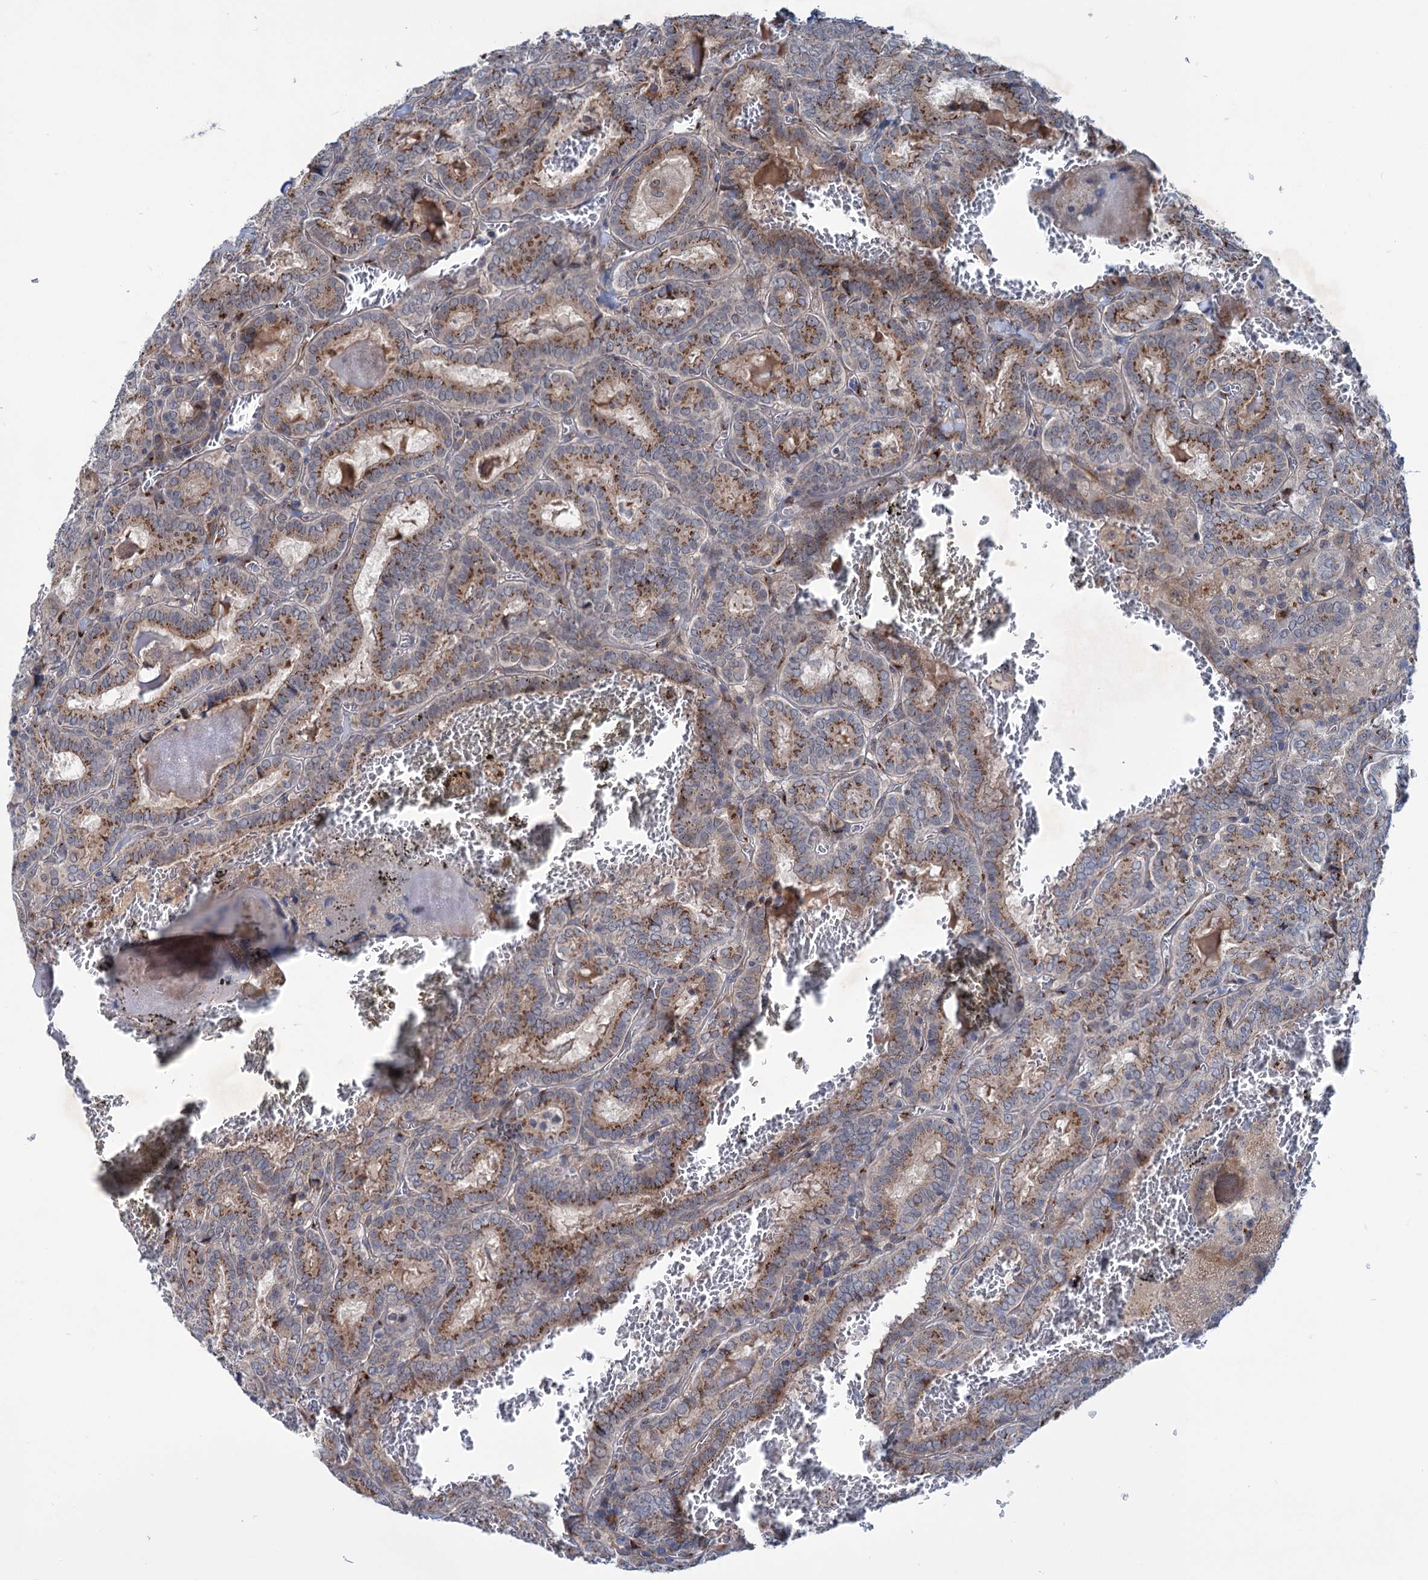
{"staining": {"intensity": "moderate", "quantity": ">75%", "location": "cytoplasmic/membranous"}, "tissue": "thyroid cancer", "cell_type": "Tumor cells", "image_type": "cancer", "snomed": [{"axis": "morphology", "description": "Papillary adenocarcinoma, NOS"}, {"axis": "topography", "description": "Thyroid gland"}], "caption": "This is an image of immunohistochemistry (IHC) staining of thyroid papillary adenocarcinoma, which shows moderate expression in the cytoplasmic/membranous of tumor cells.", "gene": "ELP4", "patient": {"sex": "female", "age": 72}}